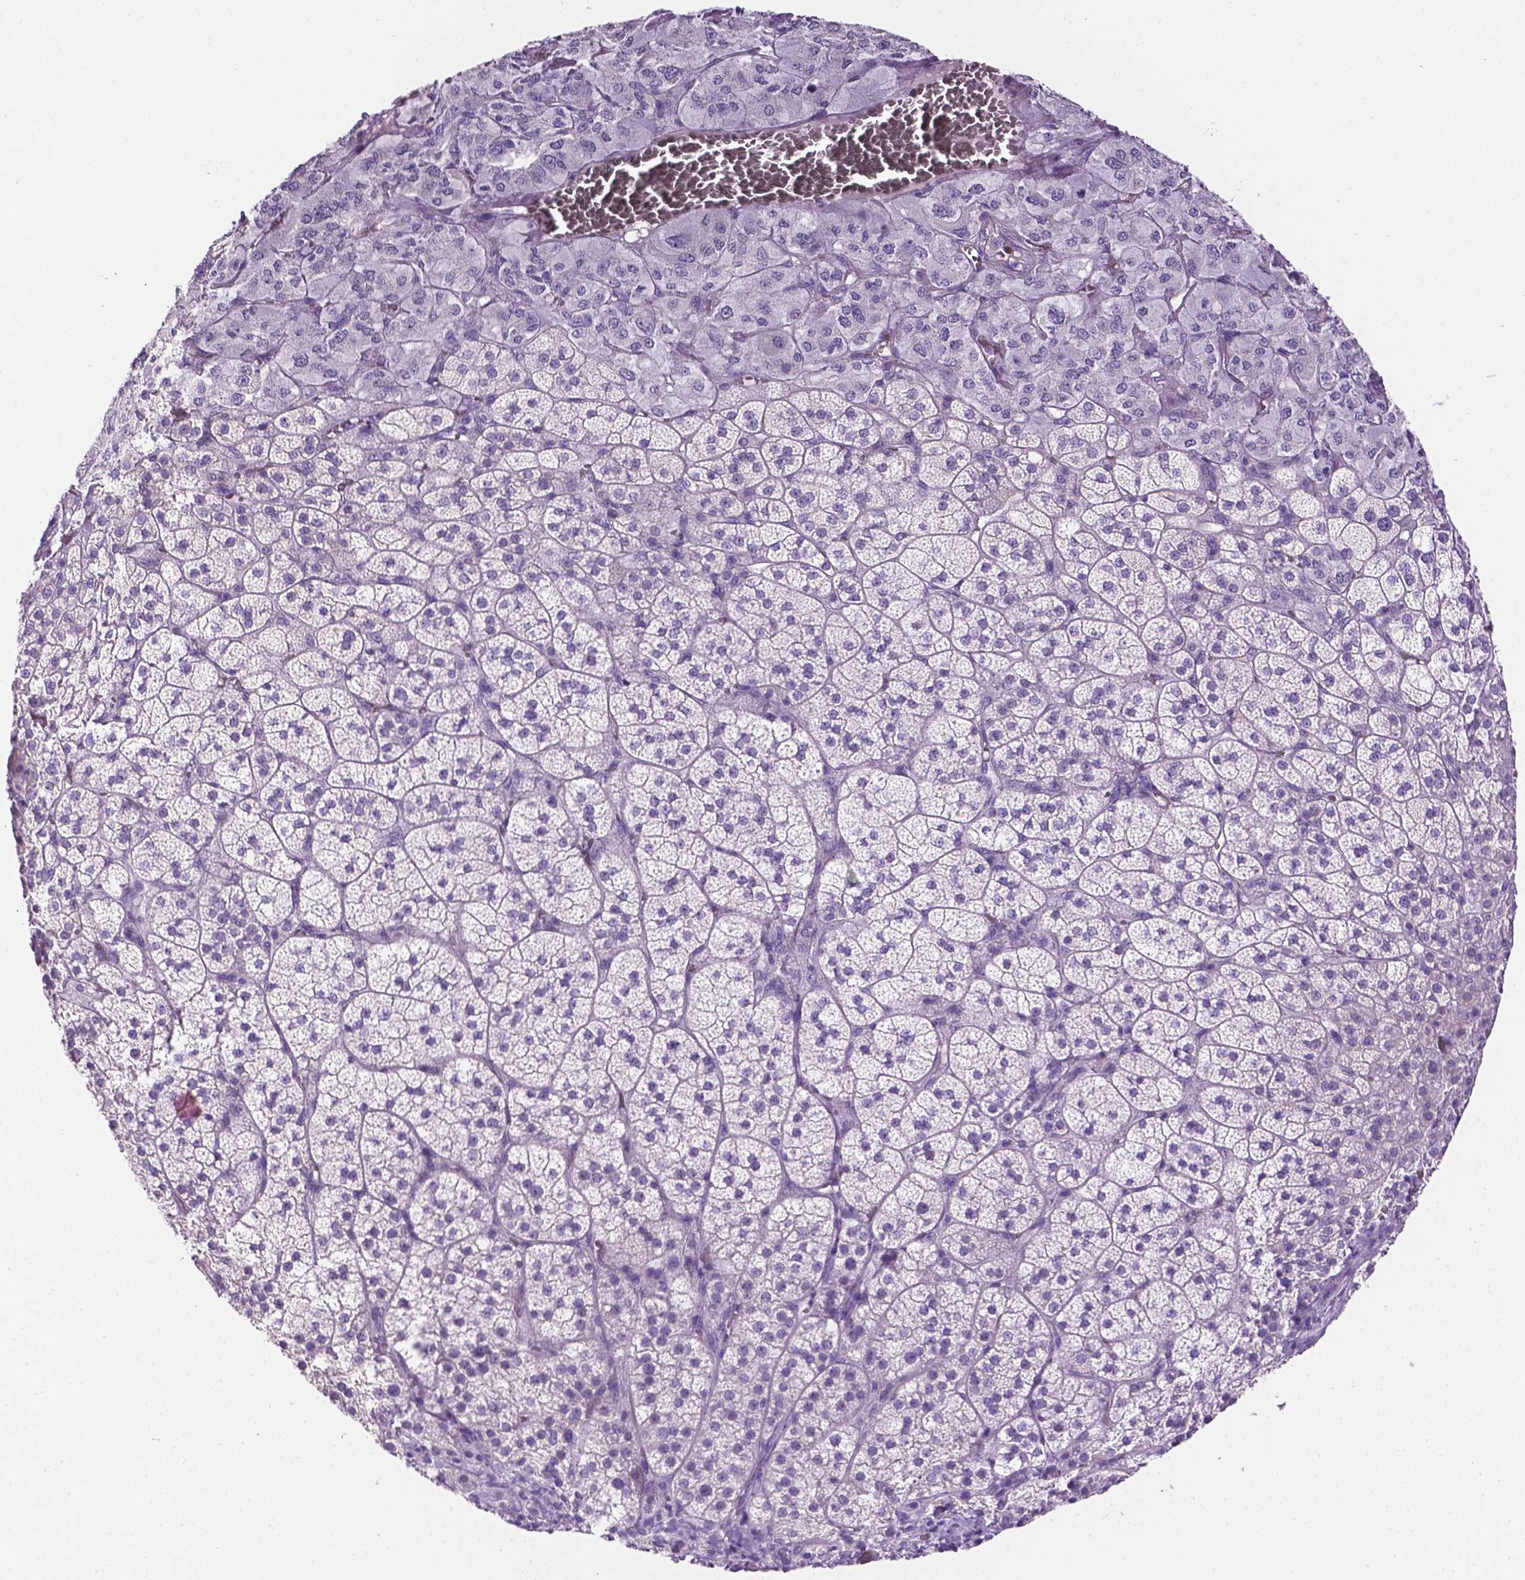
{"staining": {"intensity": "negative", "quantity": "none", "location": "none"}, "tissue": "adrenal gland", "cell_type": "Glandular cells", "image_type": "normal", "snomed": [{"axis": "morphology", "description": "Normal tissue, NOS"}, {"axis": "topography", "description": "Adrenal gland"}], "caption": "Immunohistochemistry (IHC) of benign adrenal gland demonstrates no expression in glandular cells. (Immunohistochemistry, brightfield microscopy, high magnification).", "gene": "TACSTD2", "patient": {"sex": "female", "age": 60}}